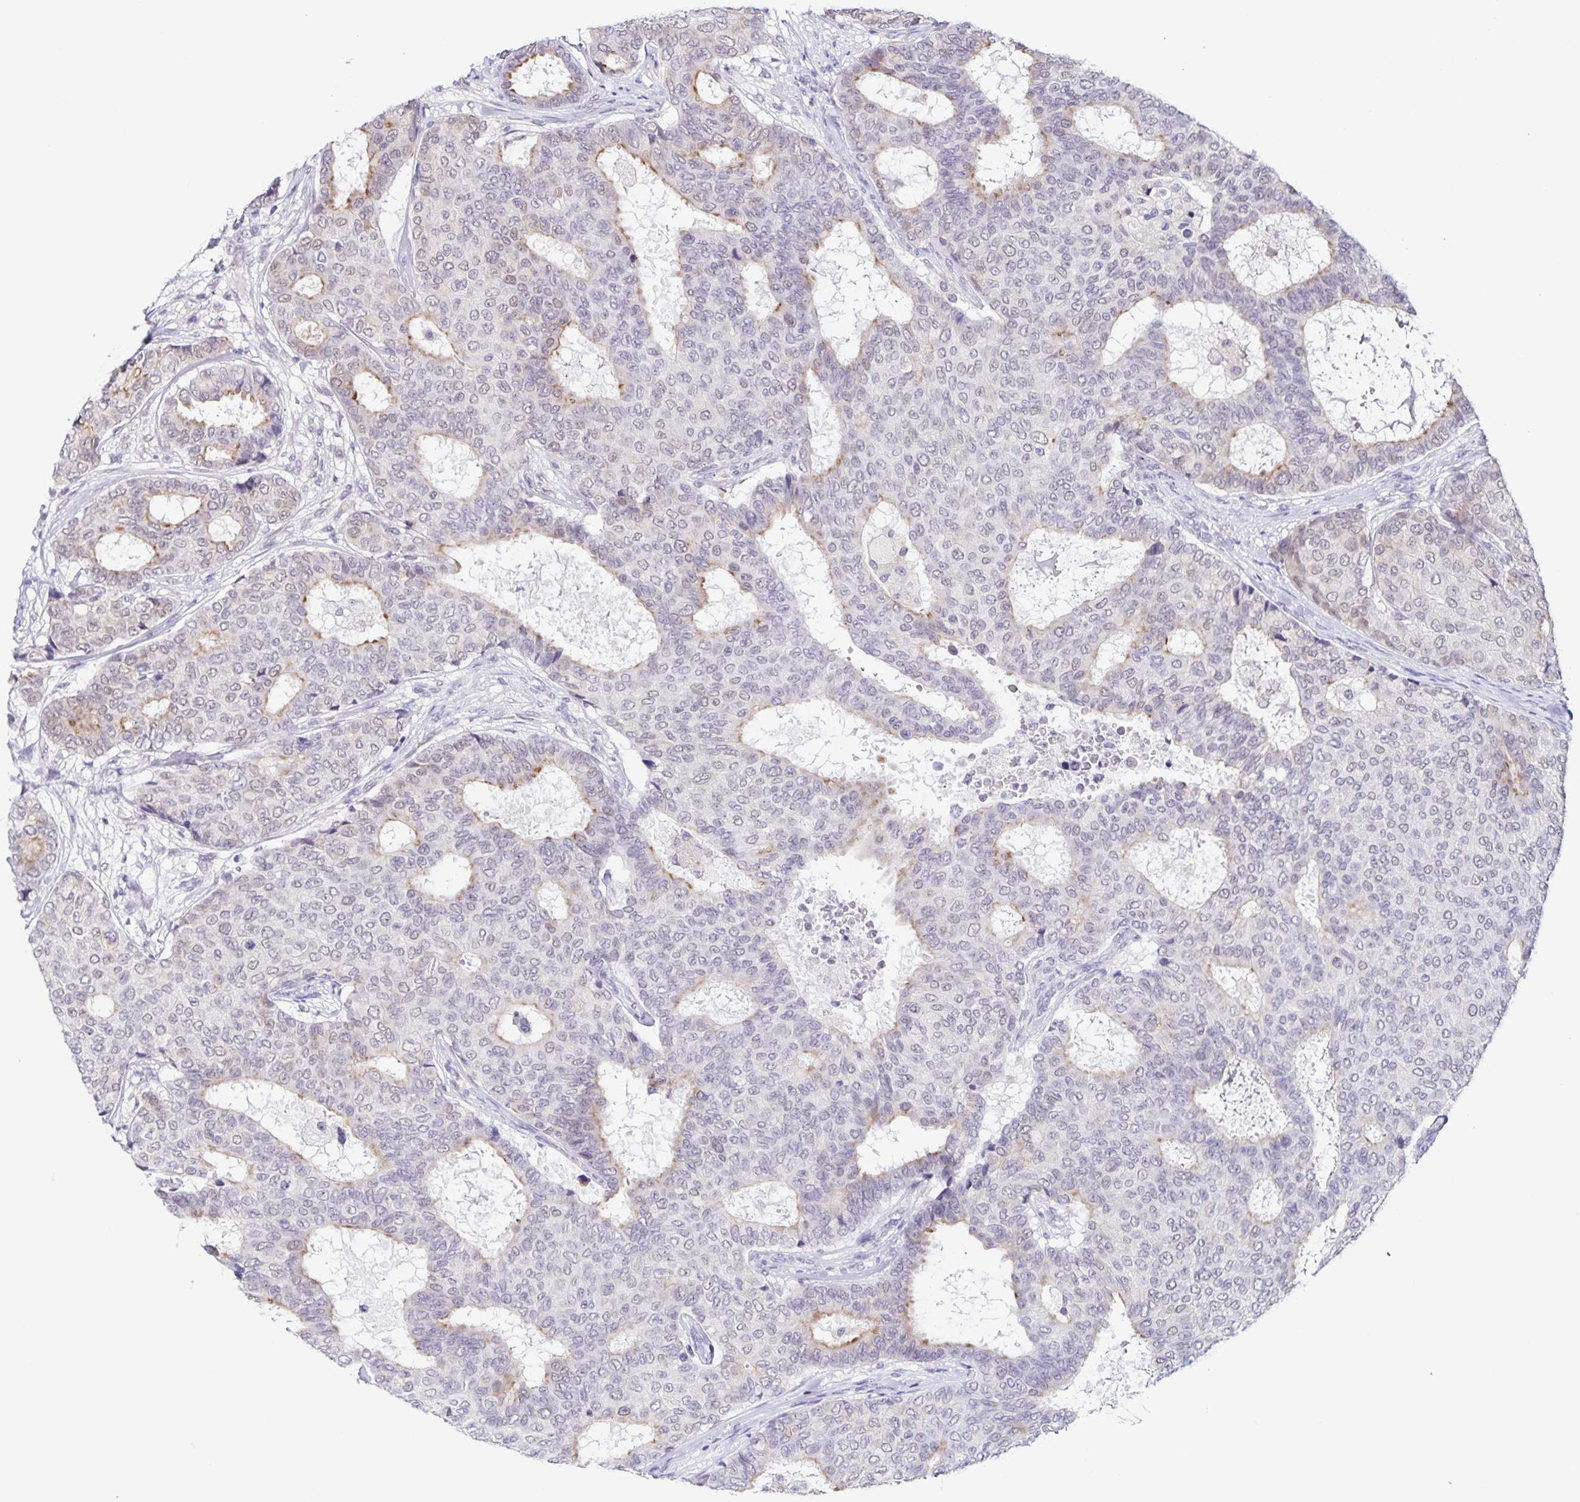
{"staining": {"intensity": "weak", "quantity": "<25%", "location": "cytoplasmic/membranous,nuclear"}, "tissue": "breast cancer", "cell_type": "Tumor cells", "image_type": "cancer", "snomed": [{"axis": "morphology", "description": "Duct carcinoma"}, {"axis": "topography", "description": "Breast"}], "caption": "A micrograph of human breast cancer is negative for staining in tumor cells.", "gene": "STPG4", "patient": {"sex": "female", "age": 75}}